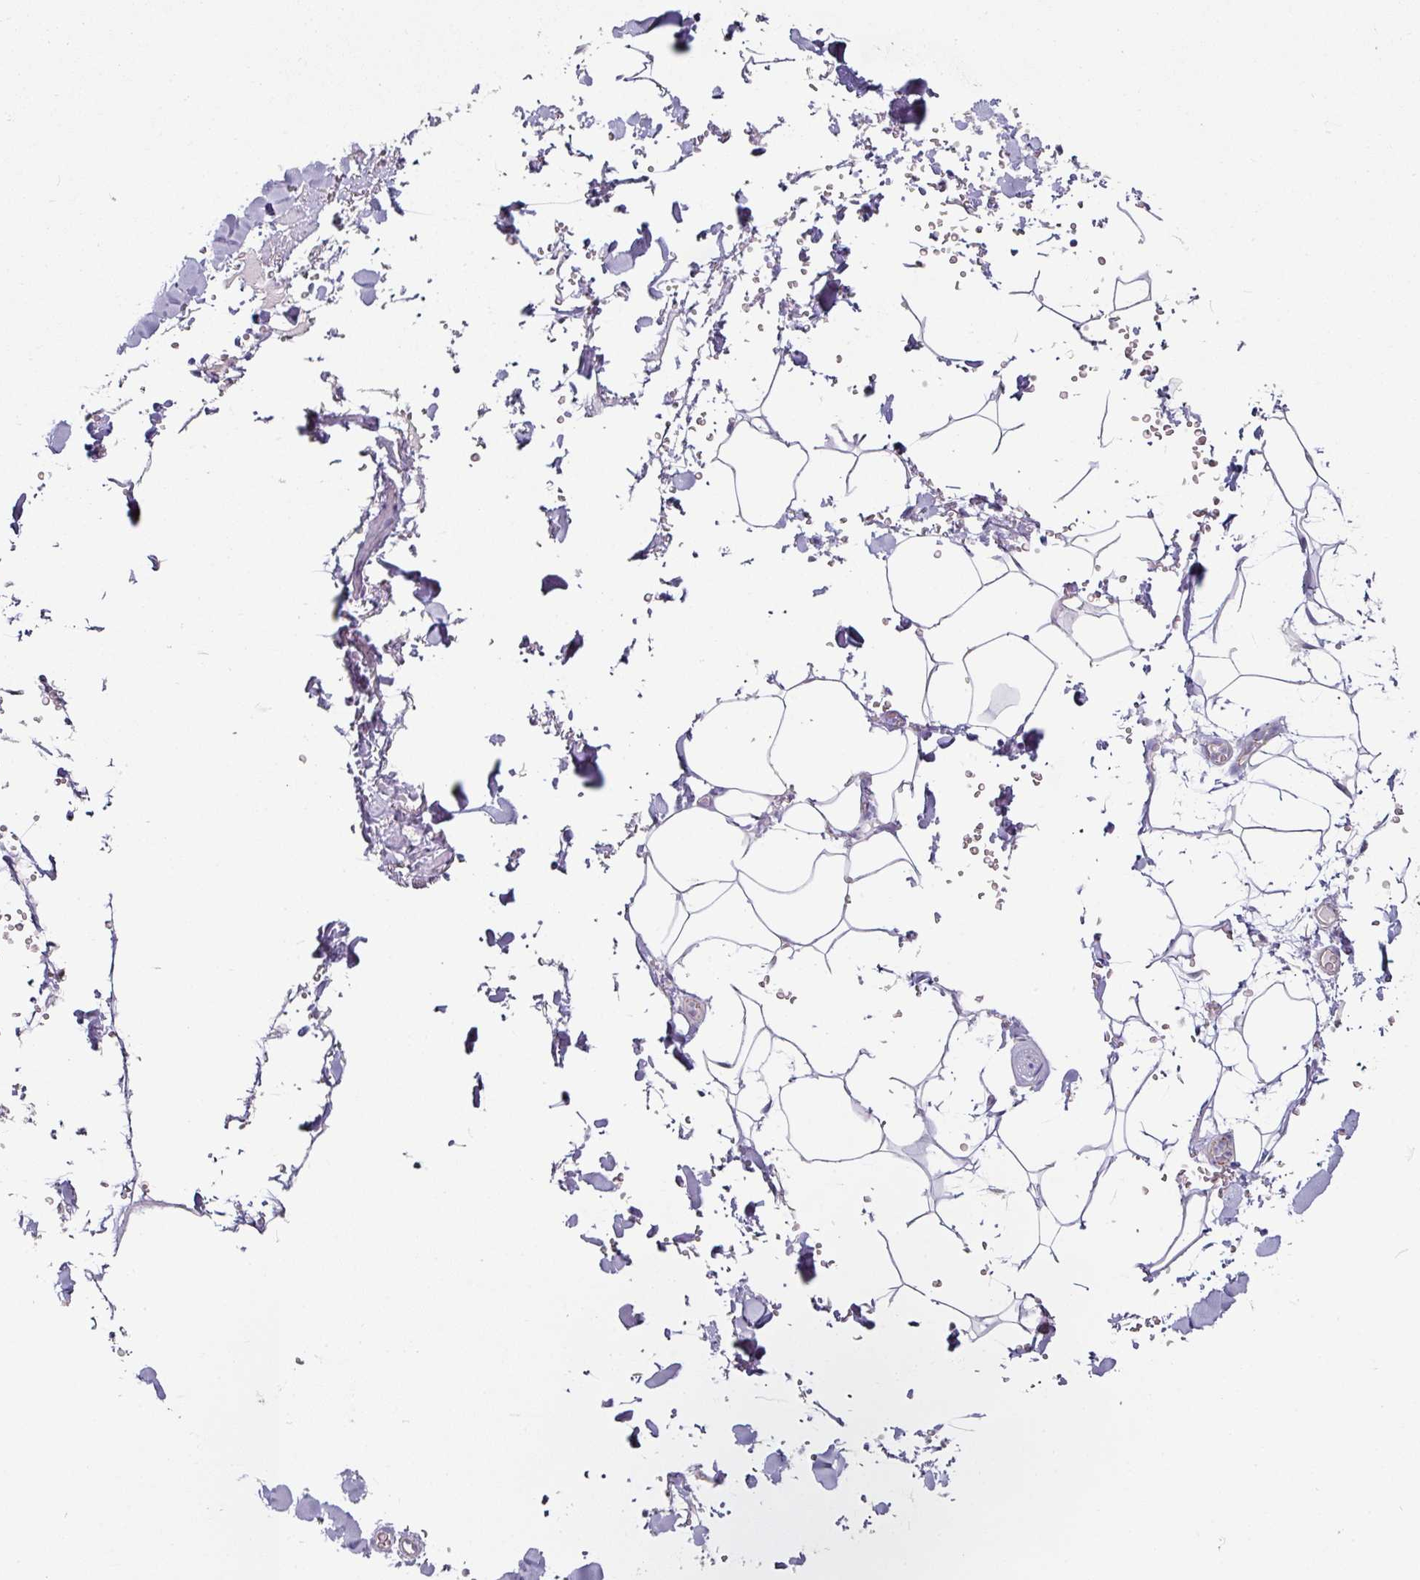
{"staining": {"intensity": "negative", "quantity": "none", "location": "none"}, "tissue": "adipose tissue", "cell_type": "Adipocytes", "image_type": "normal", "snomed": [{"axis": "morphology", "description": "Normal tissue, NOS"}, {"axis": "topography", "description": "Rectum"}, {"axis": "topography", "description": "Peripheral nerve tissue"}], "caption": "Immunohistochemical staining of normal human adipose tissue reveals no significant staining in adipocytes. The staining is performed using DAB (3,3'-diaminobenzidine) brown chromogen with nuclei counter-stained in using hematoxylin.", "gene": "JUP", "patient": {"sex": "female", "age": 69}}